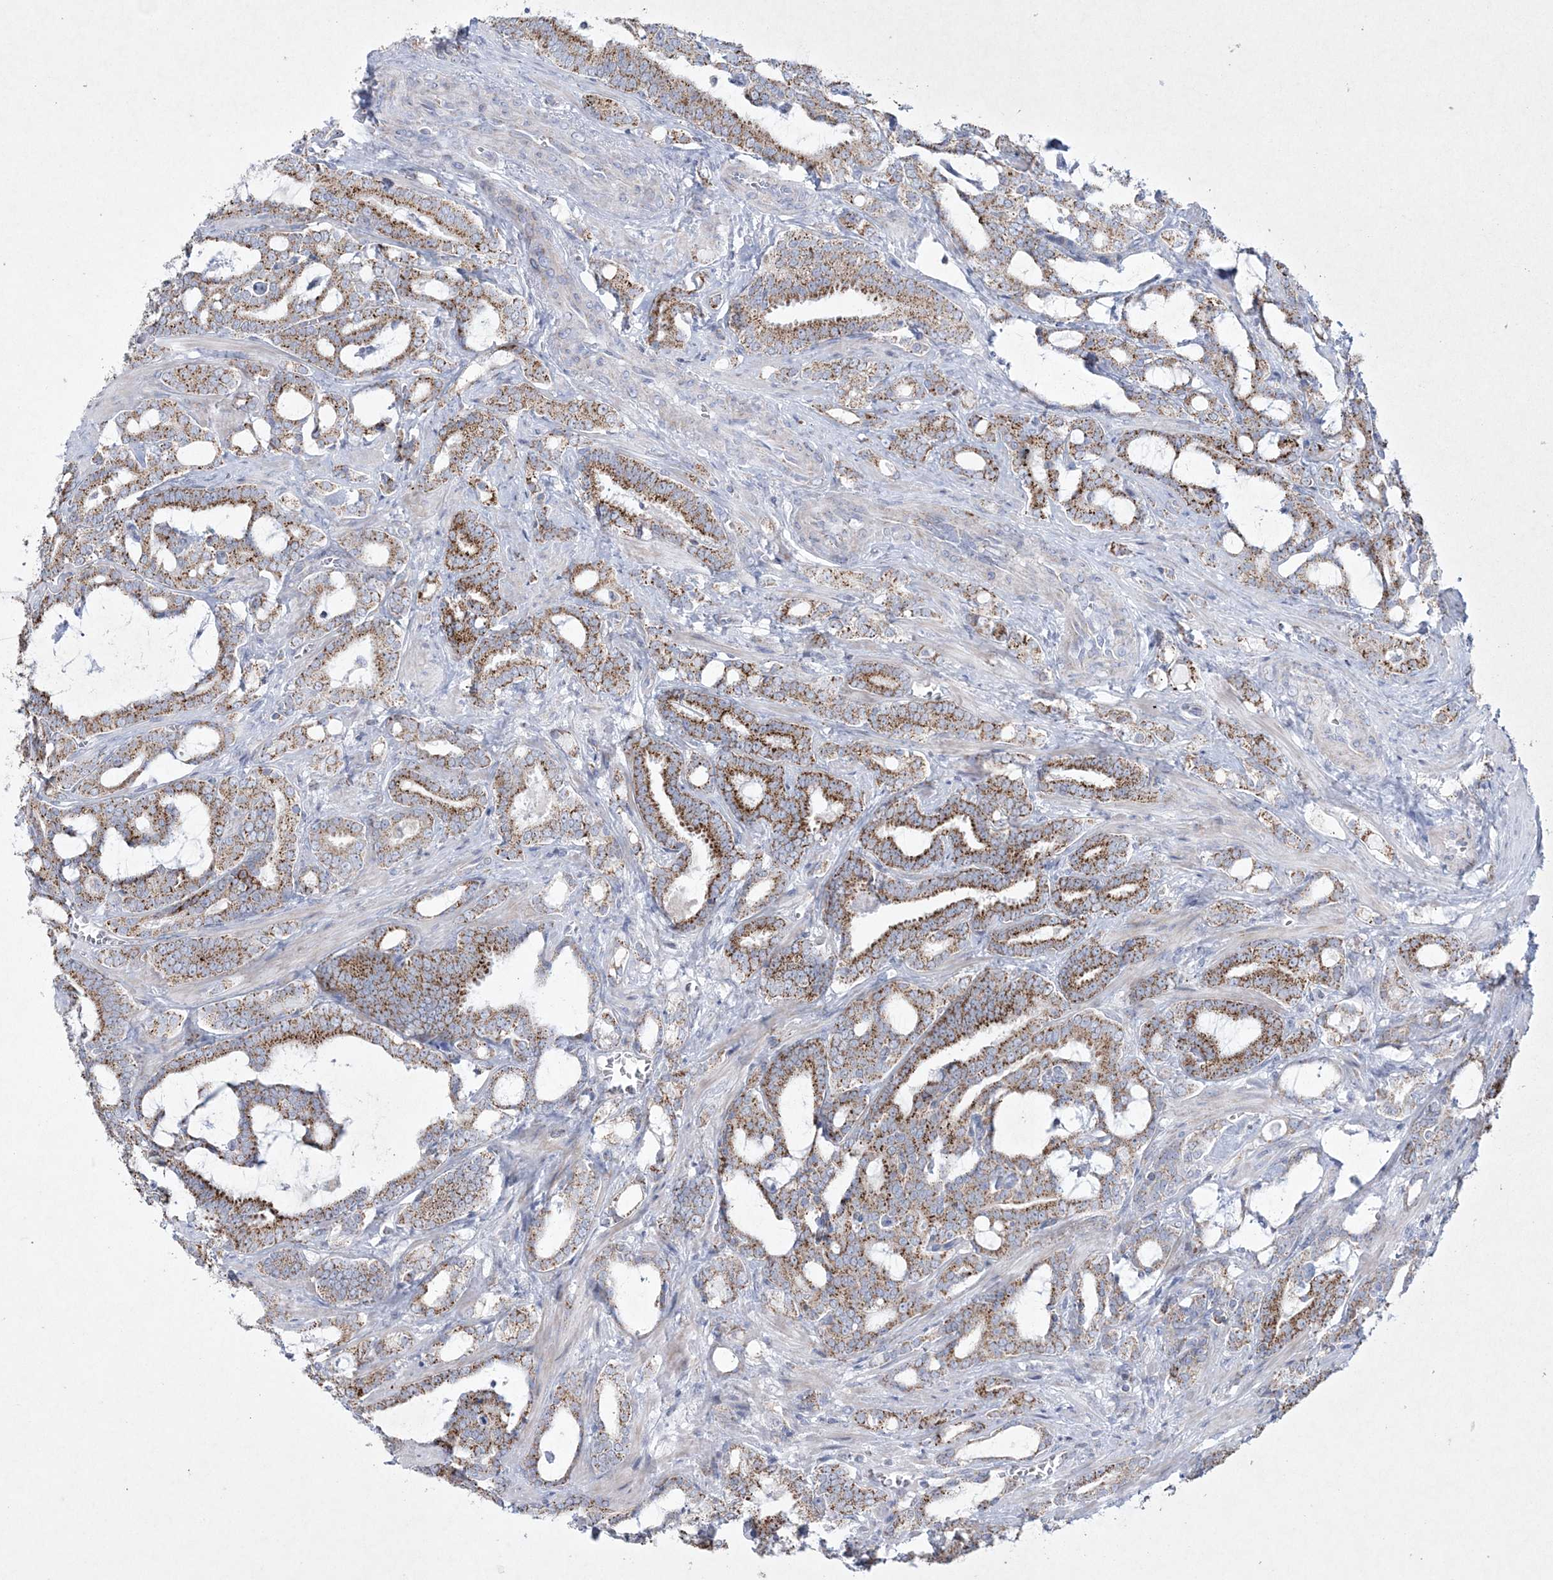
{"staining": {"intensity": "moderate", "quantity": ">75%", "location": "cytoplasmic/membranous"}, "tissue": "prostate cancer", "cell_type": "Tumor cells", "image_type": "cancer", "snomed": [{"axis": "morphology", "description": "Adenocarcinoma, High grade"}, {"axis": "topography", "description": "Prostate and seminal vesicle, NOS"}], "caption": "Prostate cancer (adenocarcinoma (high-grade)) was stained to show a protein in brown. There is medium levels of moderate cytoplasmic/membranous positivity in about >75% of tumor cells. (IHC, brightfield microscopy, high magnification).", "gene": "CES4A", "patient": {"sex": "male", "age": 67}}